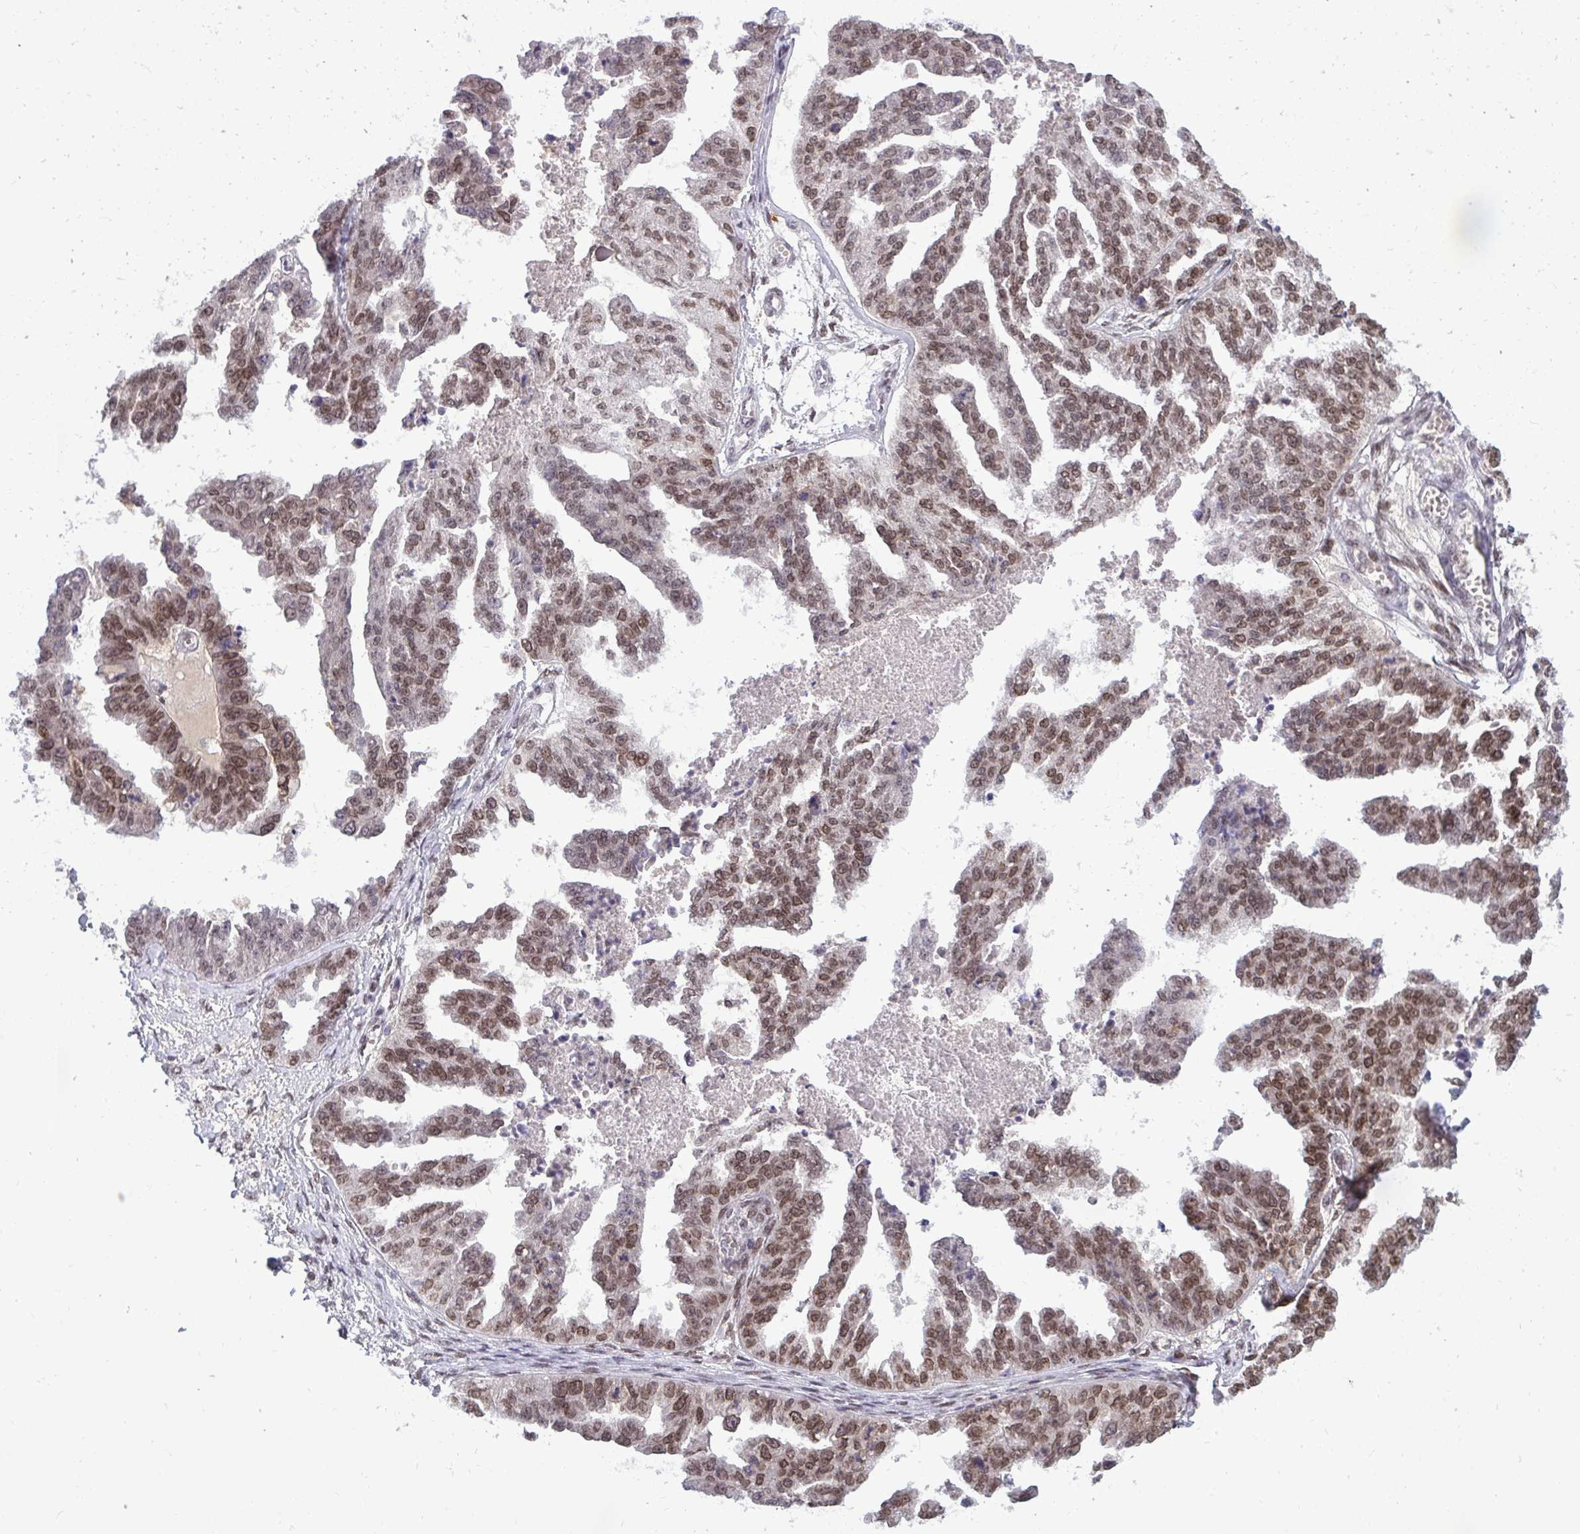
{"staining": {"intensity": "moderate", "quantity": ">75%", "location": "nuclear"}, "tissue": "ovarian cancer", "cell_type": "Tumor cells", "image_type": "cancer", "snomed": [{"axis": "morphology", "description": "Cystadenocarcinoma, serous, NOS"}, {"axis": "topography", "description": "Ovary"}], "caption": "Immunohistochemical staining of human serous cystadenocarcinoma (ovarian) demonstrates medium levels of moderate nuclear staining in approximately >75% of tumor cells. The staining was performed using DAB to visualize the protein expression in brown, while the nuclei were stained in blue with hematoxylin (Magnification: 20x).", "gene": "JPT1", "patient": {"sex": "female", "age": 58}}